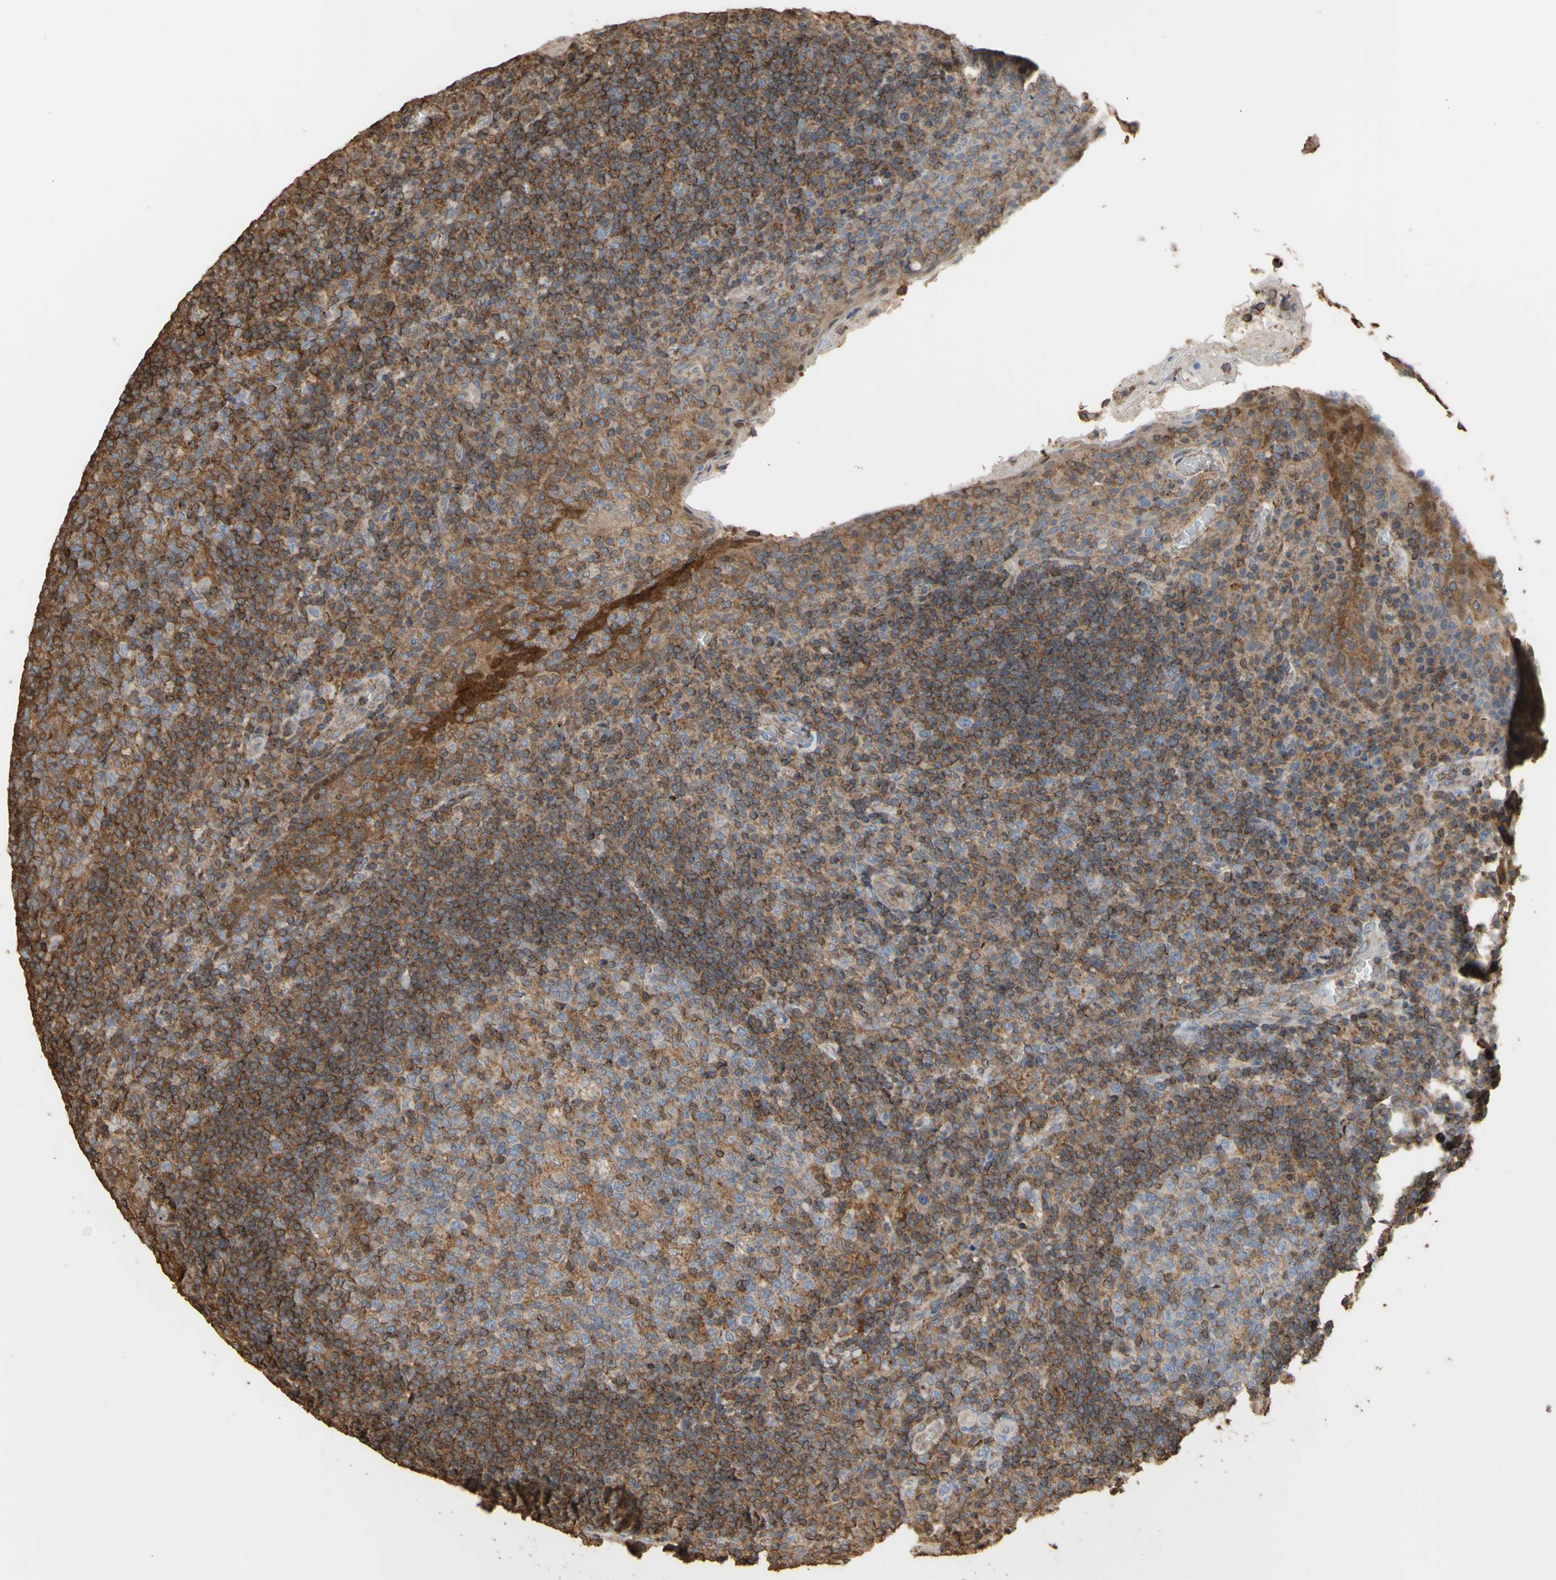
{"staining": {"intensity": "moderate", "quantity": ">75%", "location": "cytoplasmic/membranous"}, "tissue": "tonsil", "cell_type": "Germinal center cells", "image_type": "normal", "snomed": [{"axis": "morphology", "description": "Normal tissue, NOS"}, {"axis": "topography", "description": "Tonsil"}], "caption": "Protein expression by immunohistochemistry (IHC) shows moderate cytoplasmic/membranous expression in approximately >75% of germinal center cells in unremarkable tonsil.", "gene": "ALDH9A1", "patient": {"sex": "male", "age": 17}}